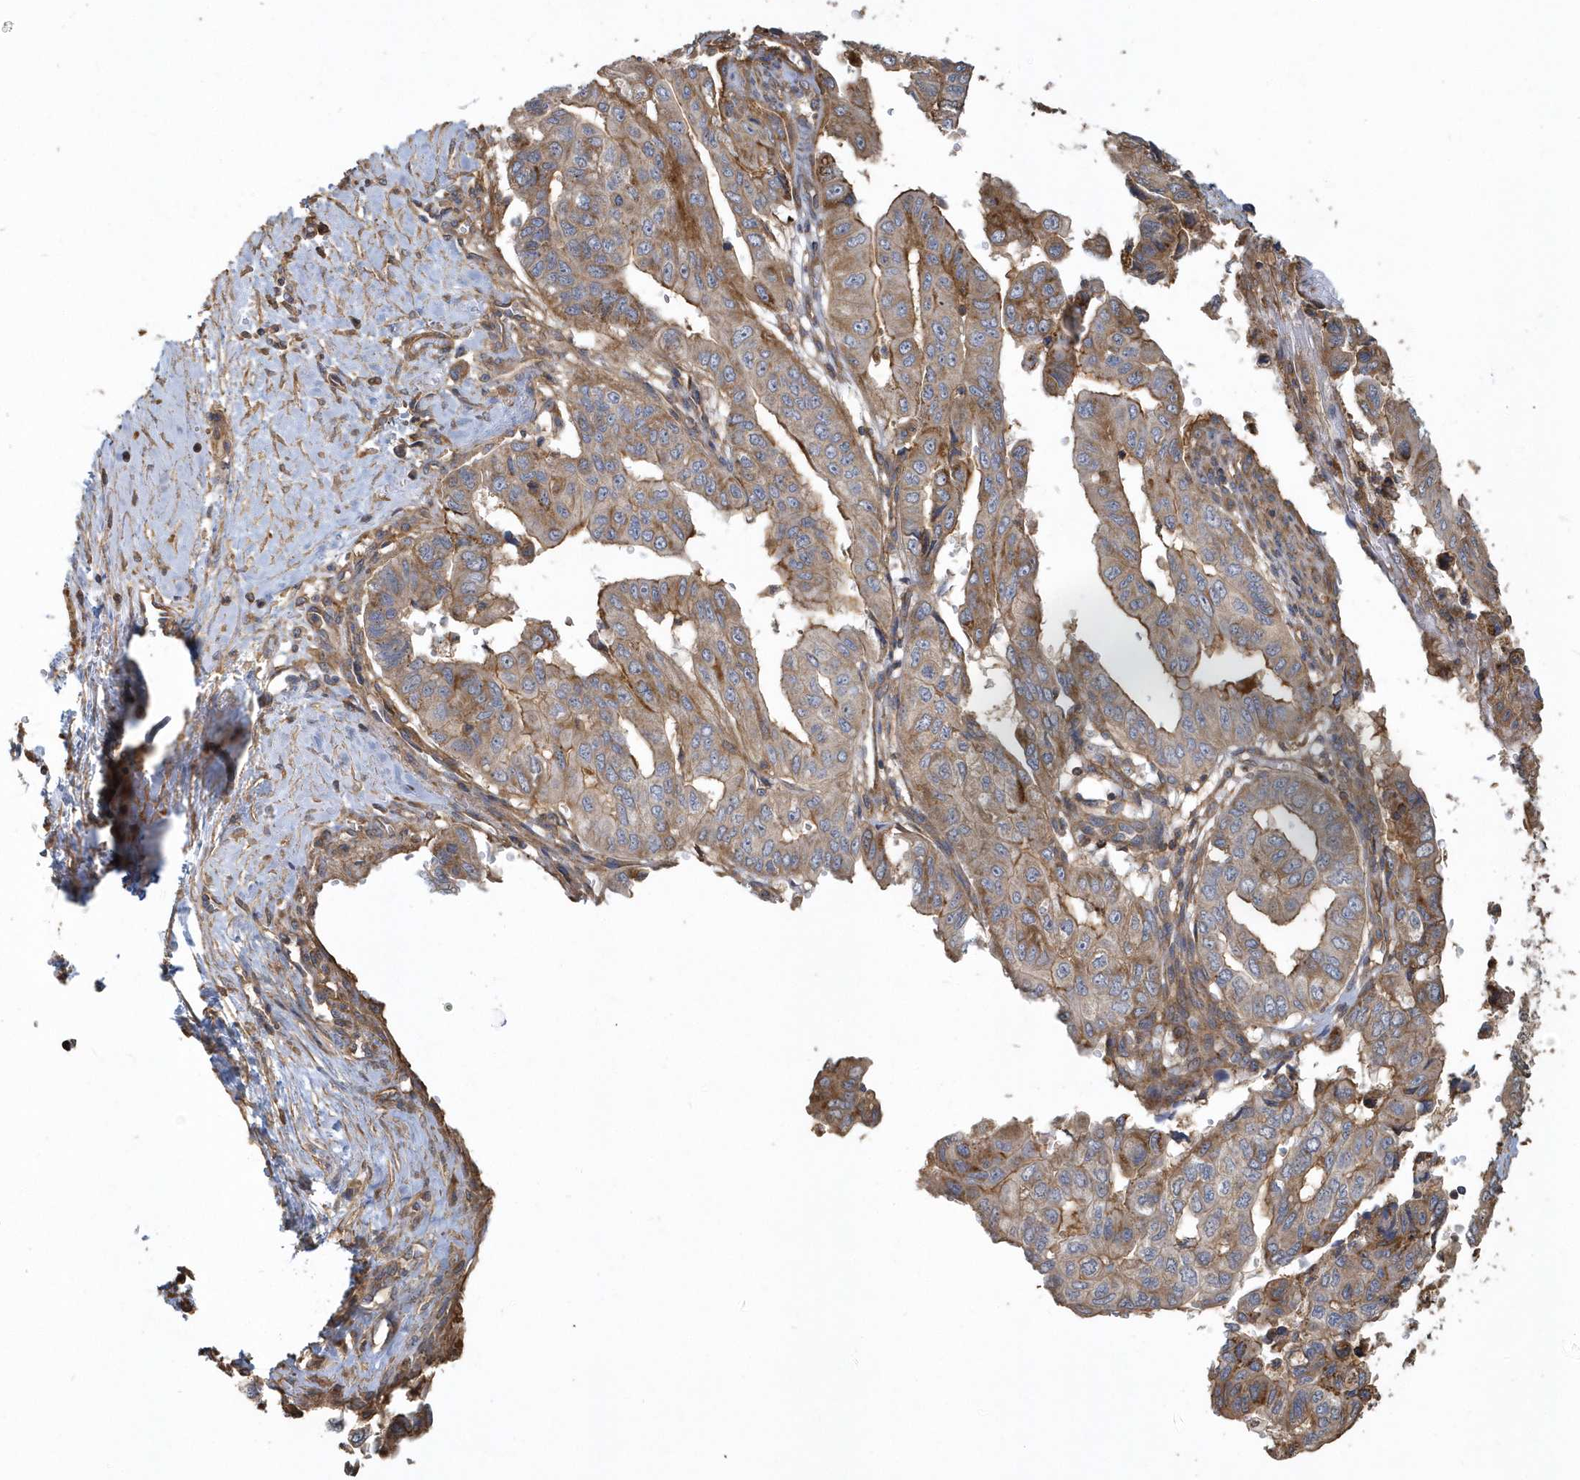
{"staining": {"intensity": "moderate", "quantity": ">75%", "location": "cytoplasmic/membranous"}, "tissue": "pancreatic cancer", "cell_type": "Tumor cells", "image_type": "cancer", "snomed": [{"axis": "morphology", "description": "Adenocarcinoma, NOS"}, {"axis": "topography", "description": "Pancreas"}], "caption": "Adenocarcinoma (pancreatic) was stained to show a protein in brown. There is medium levels of moderate cytoplasmic/membranous staining in about >75% of tumor cells.", "gene": "TRAIP", "patient": {"sex": "male", "age": 51}}